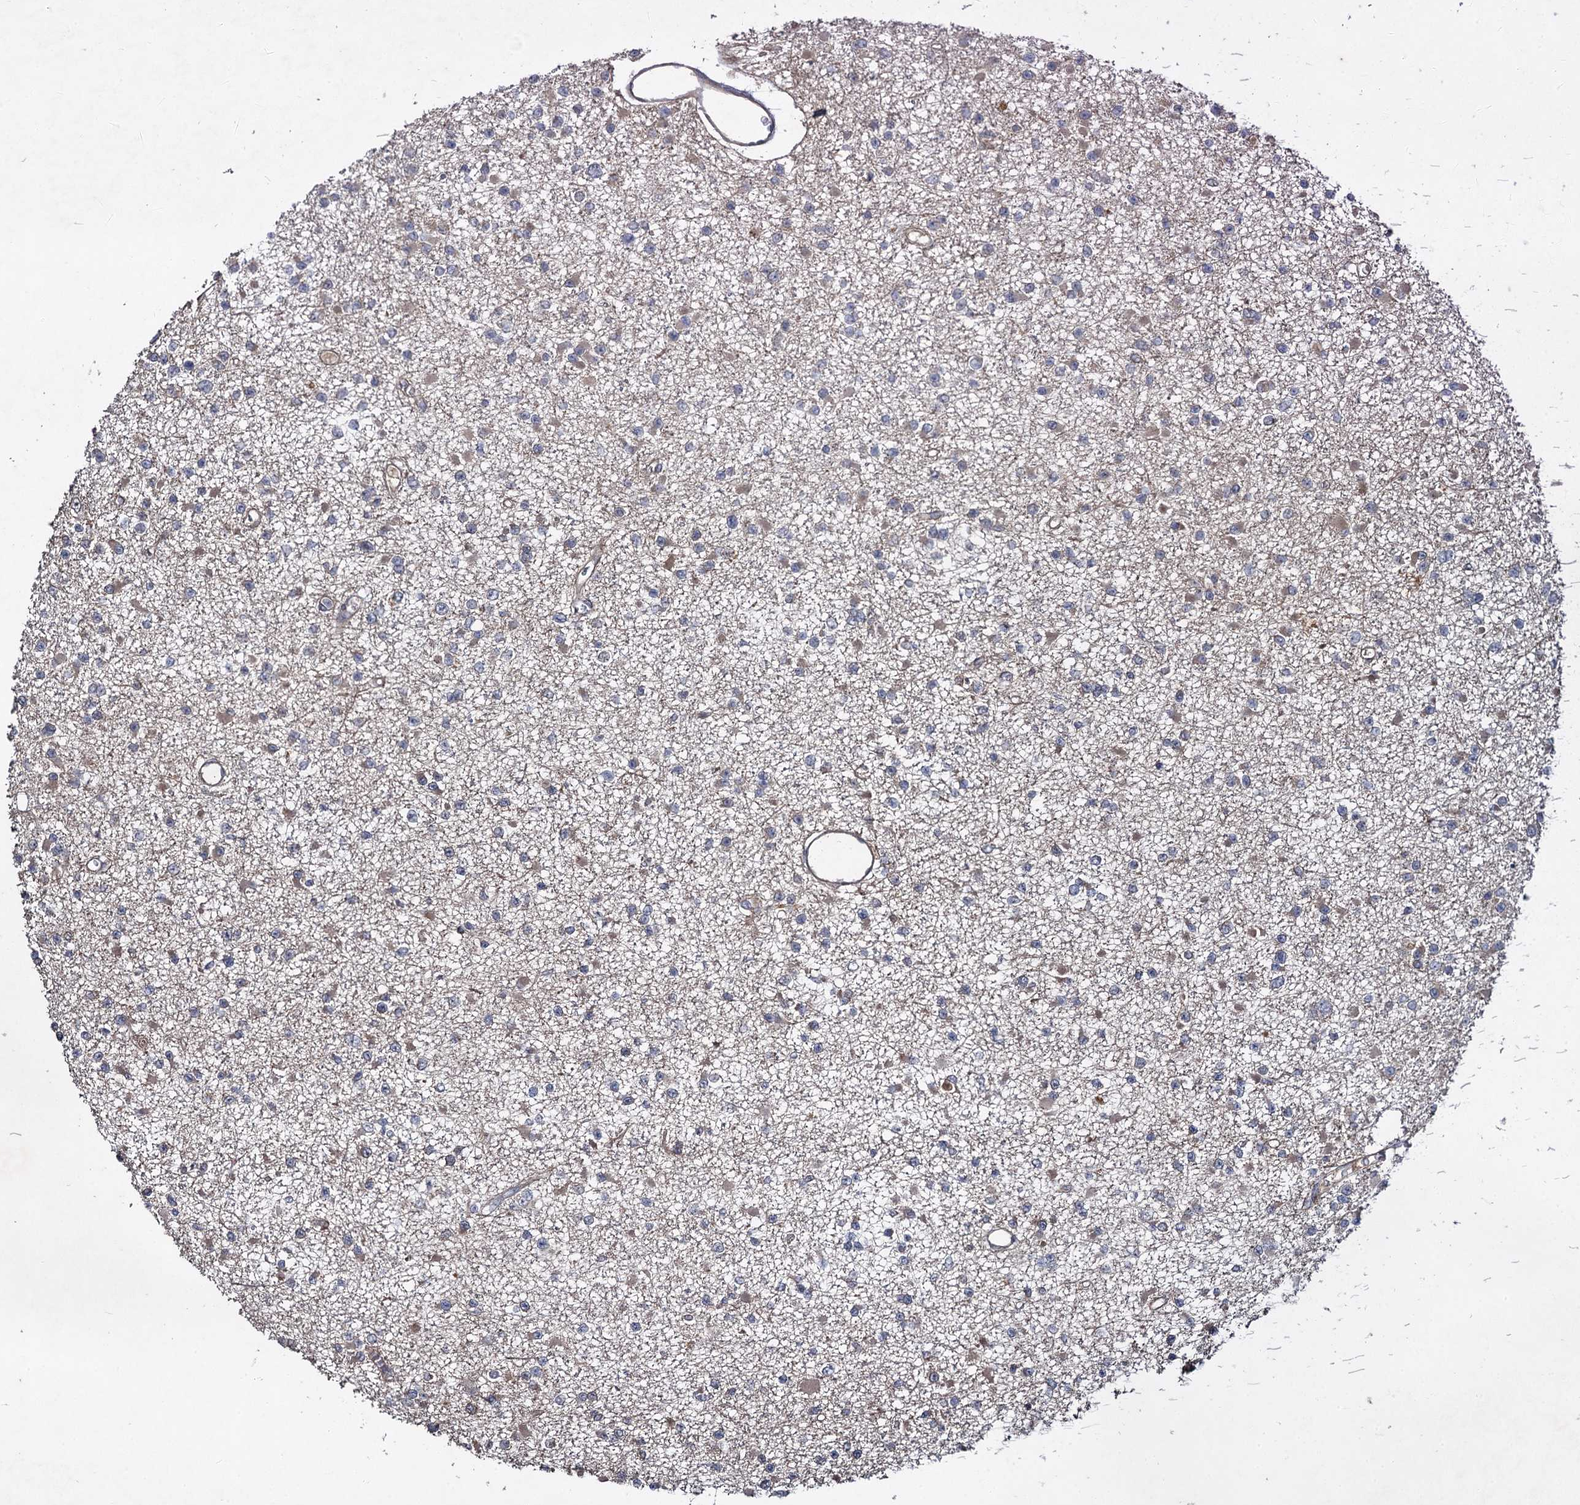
{"staining": {"intensity": "negative", "quantity": "none", "location": "none"}, "tissue": "glioma", "cell_type": "Tumor cells", "image_type": "cancer", "snomed": [{"axis": "morphology", "description": "Glioma, malignant, Low grade"}, {"axis": "topography", "description": "Brain"}], "caption": "Tumor cells are negative for brown protein staining in glioma. (IHC, brightfield microscopy, high magnification).", "gene": "NUDT22", "patient": {"sex": "female", "age": 22}}